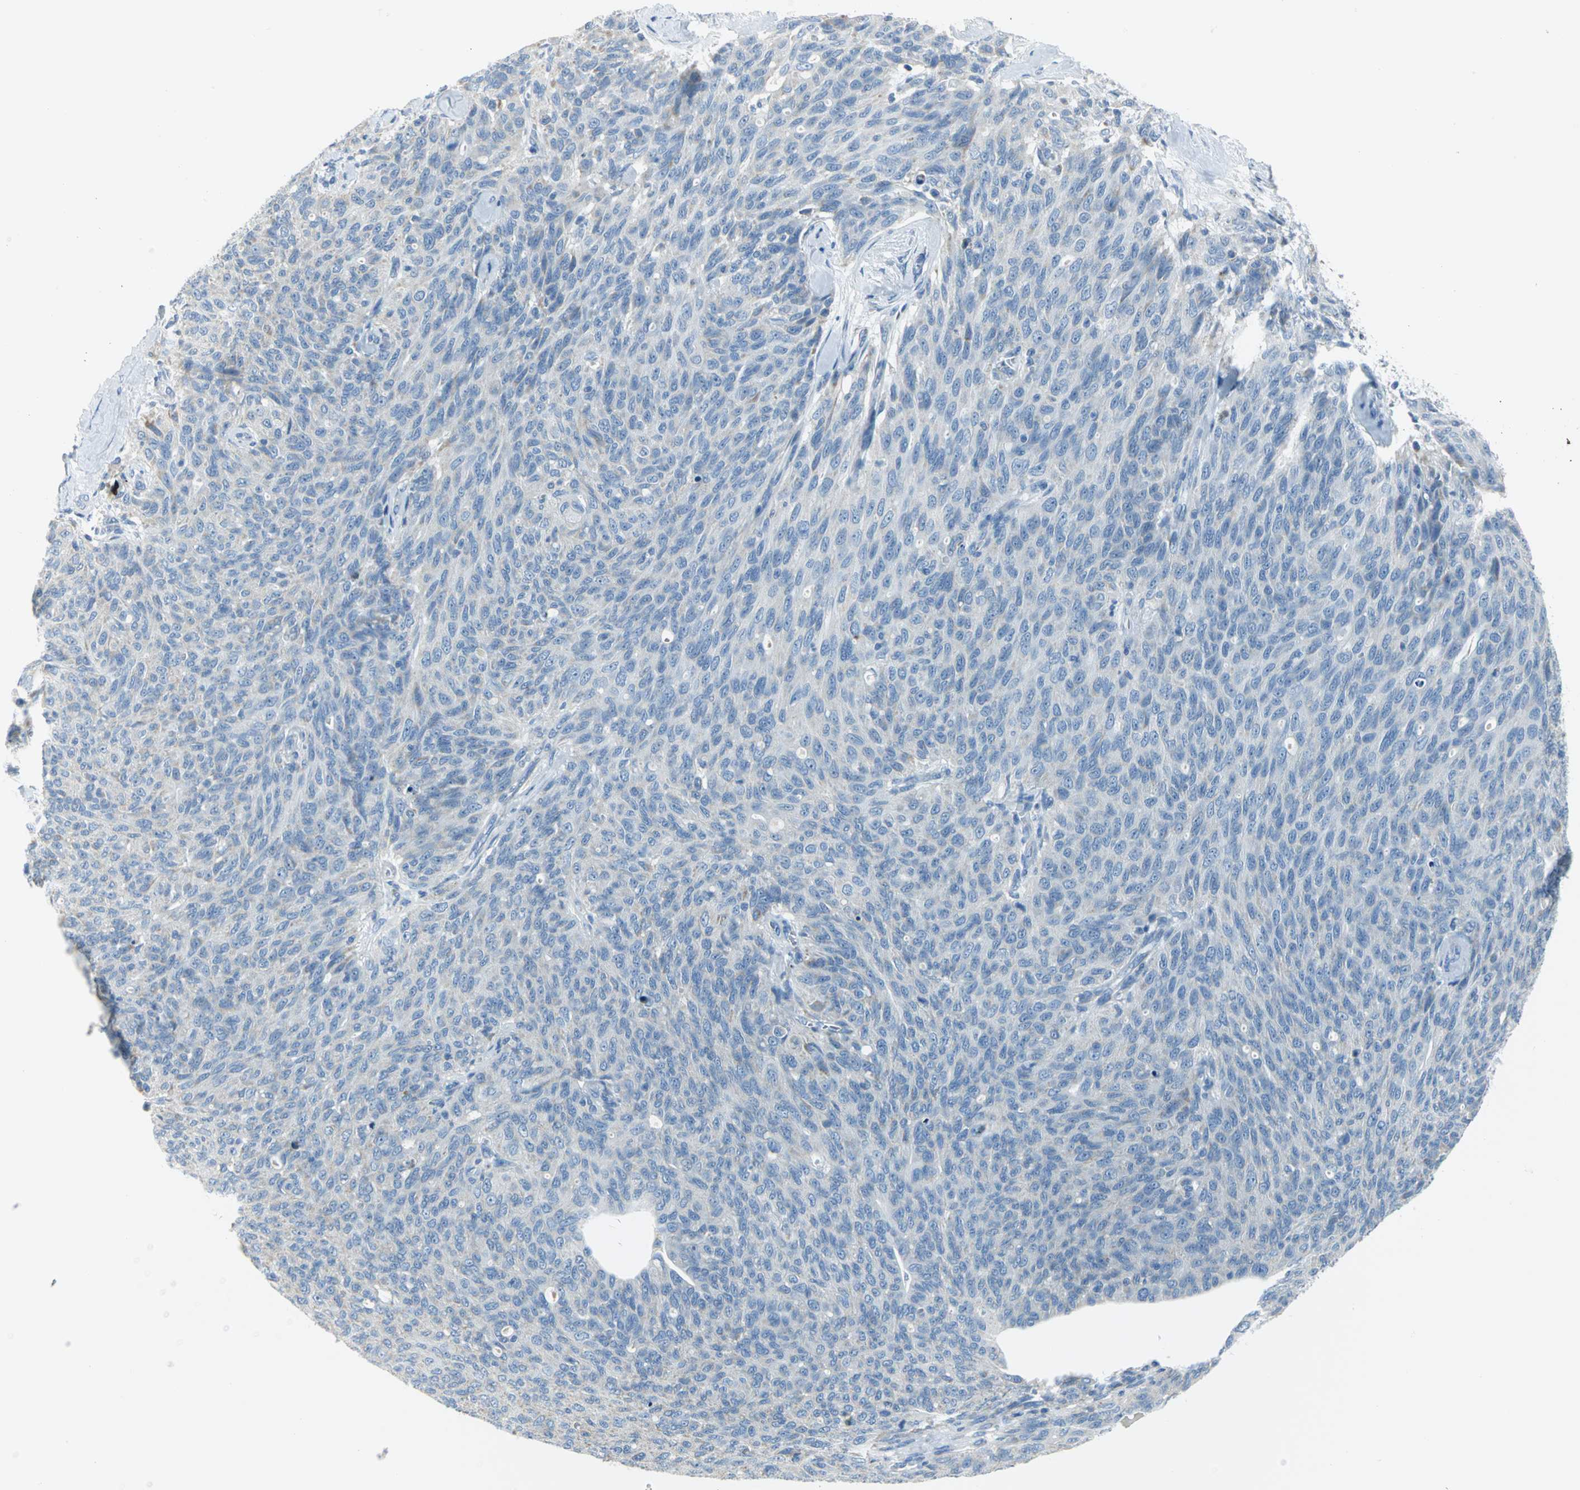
{"staining": {"intensity": "negative", "quantity": "none", "location": "none"}, "tissue": "ovarian cancer", "cell_type": "Tumor cells", "image_type": "cancer", "snomed": [{"axis": "morphology", "description": "Carcinoma, endometroid"}, {"axis": "topography", "description": "Ovary"}], "caption": "This is an immunohistochemistry (IHC) micrograph of ovarian endometroid carcinoma. There is no staining in tumor cells.", "gene": "ALOX15", "patient": {"sex": "female", "age": 60}}